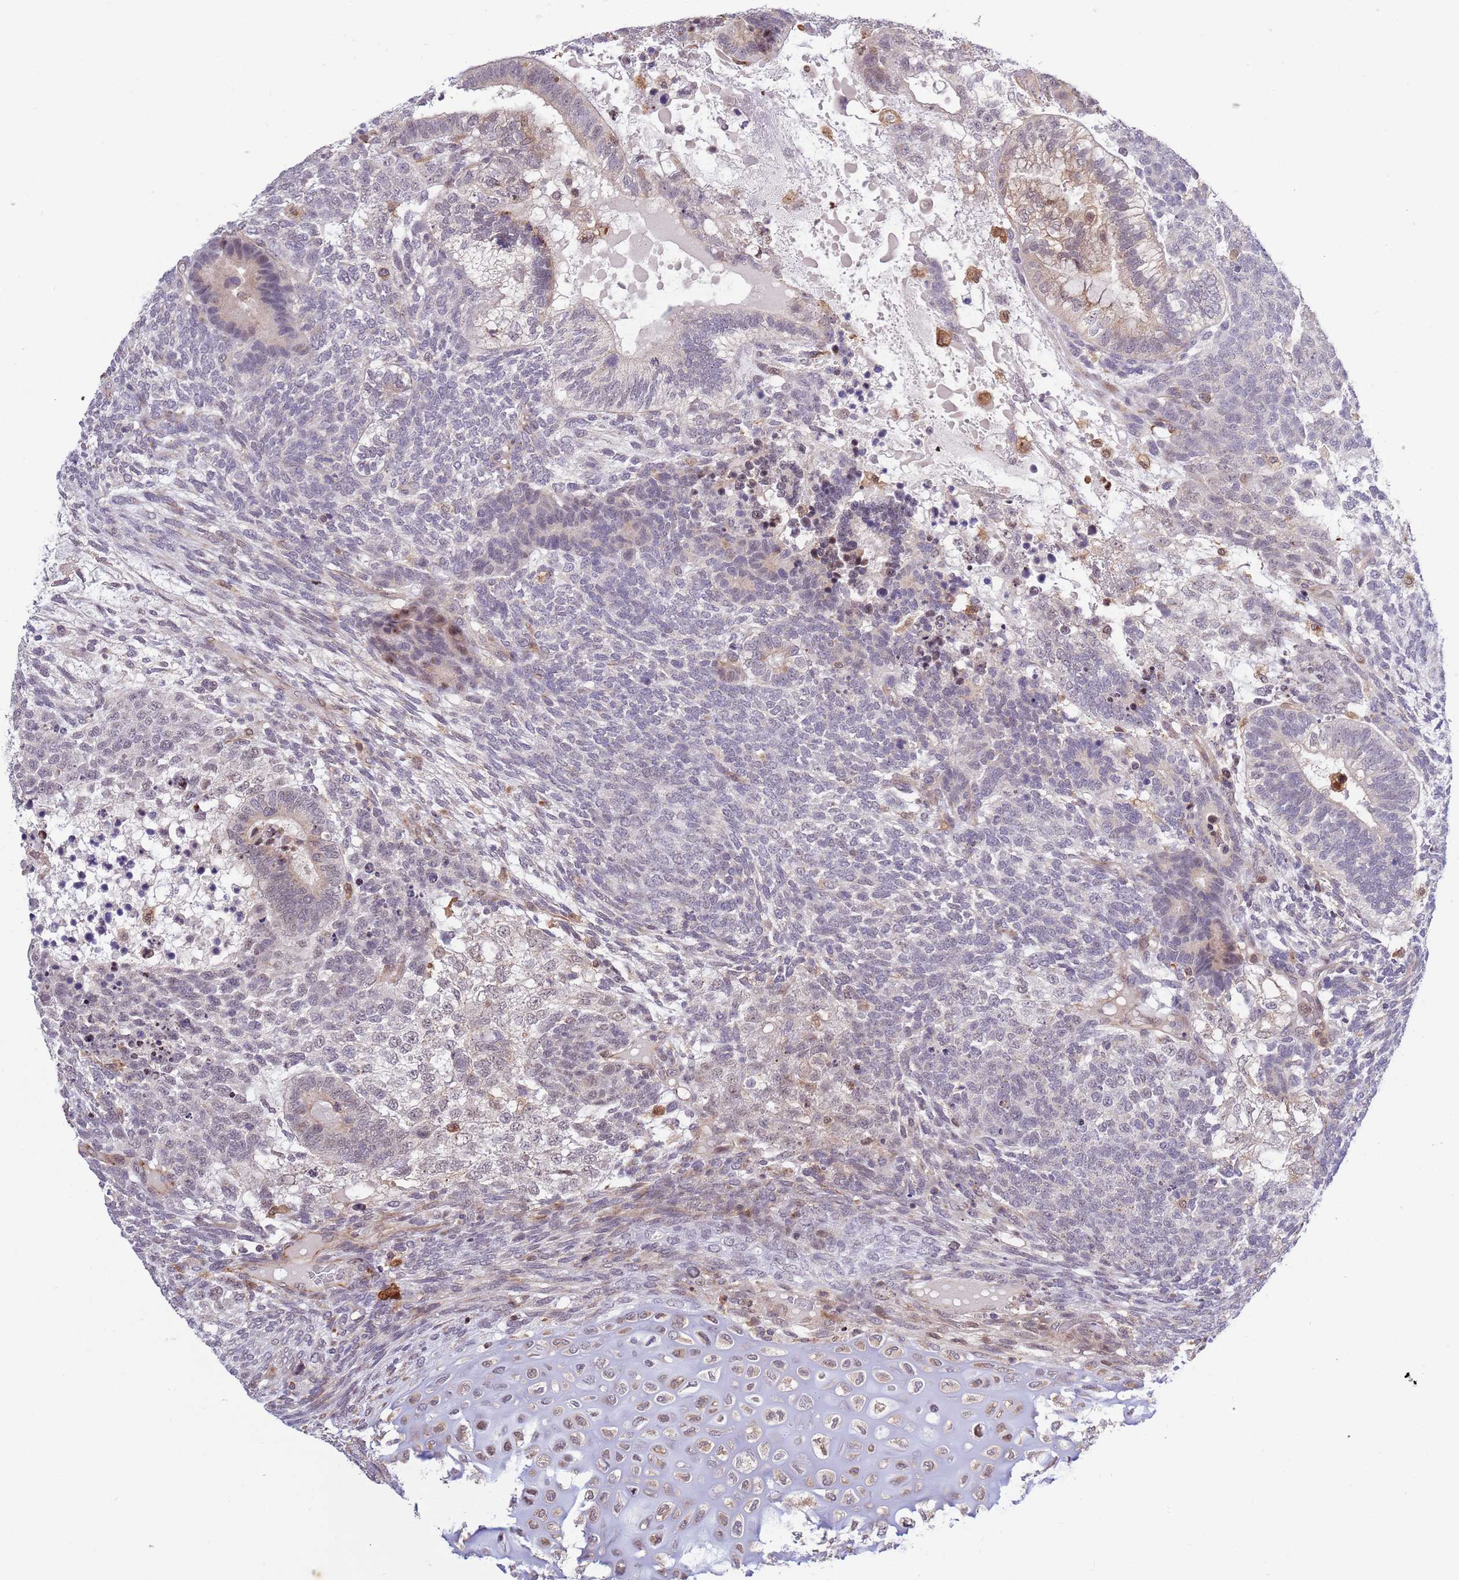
{"staining": {"intensity": "weak", "quantity": "<25%", "location": "nuclear"}, "tissue": "testis cancer", "cell_type": "Tumor cells", "image_type": "cancer", "snomed": [{"axis": "morphology", "description": "Carcinoma, Embryonal, NOS"}, {"axis": "topography", "description": "Testis"}], "caption": "An IHC photomicrograph of embryonal carcinoma (testis) is shown. There is no staining in tumor cells of embryonal carcinoma (testis). The staining was performed using DAB to visualize the protein expression in brown, while the nuclei were stained in blue with hematoxylin (Magnification: 20x).", "gene": "CCNJL", "patient": {"sex": "male", "age": 23}}